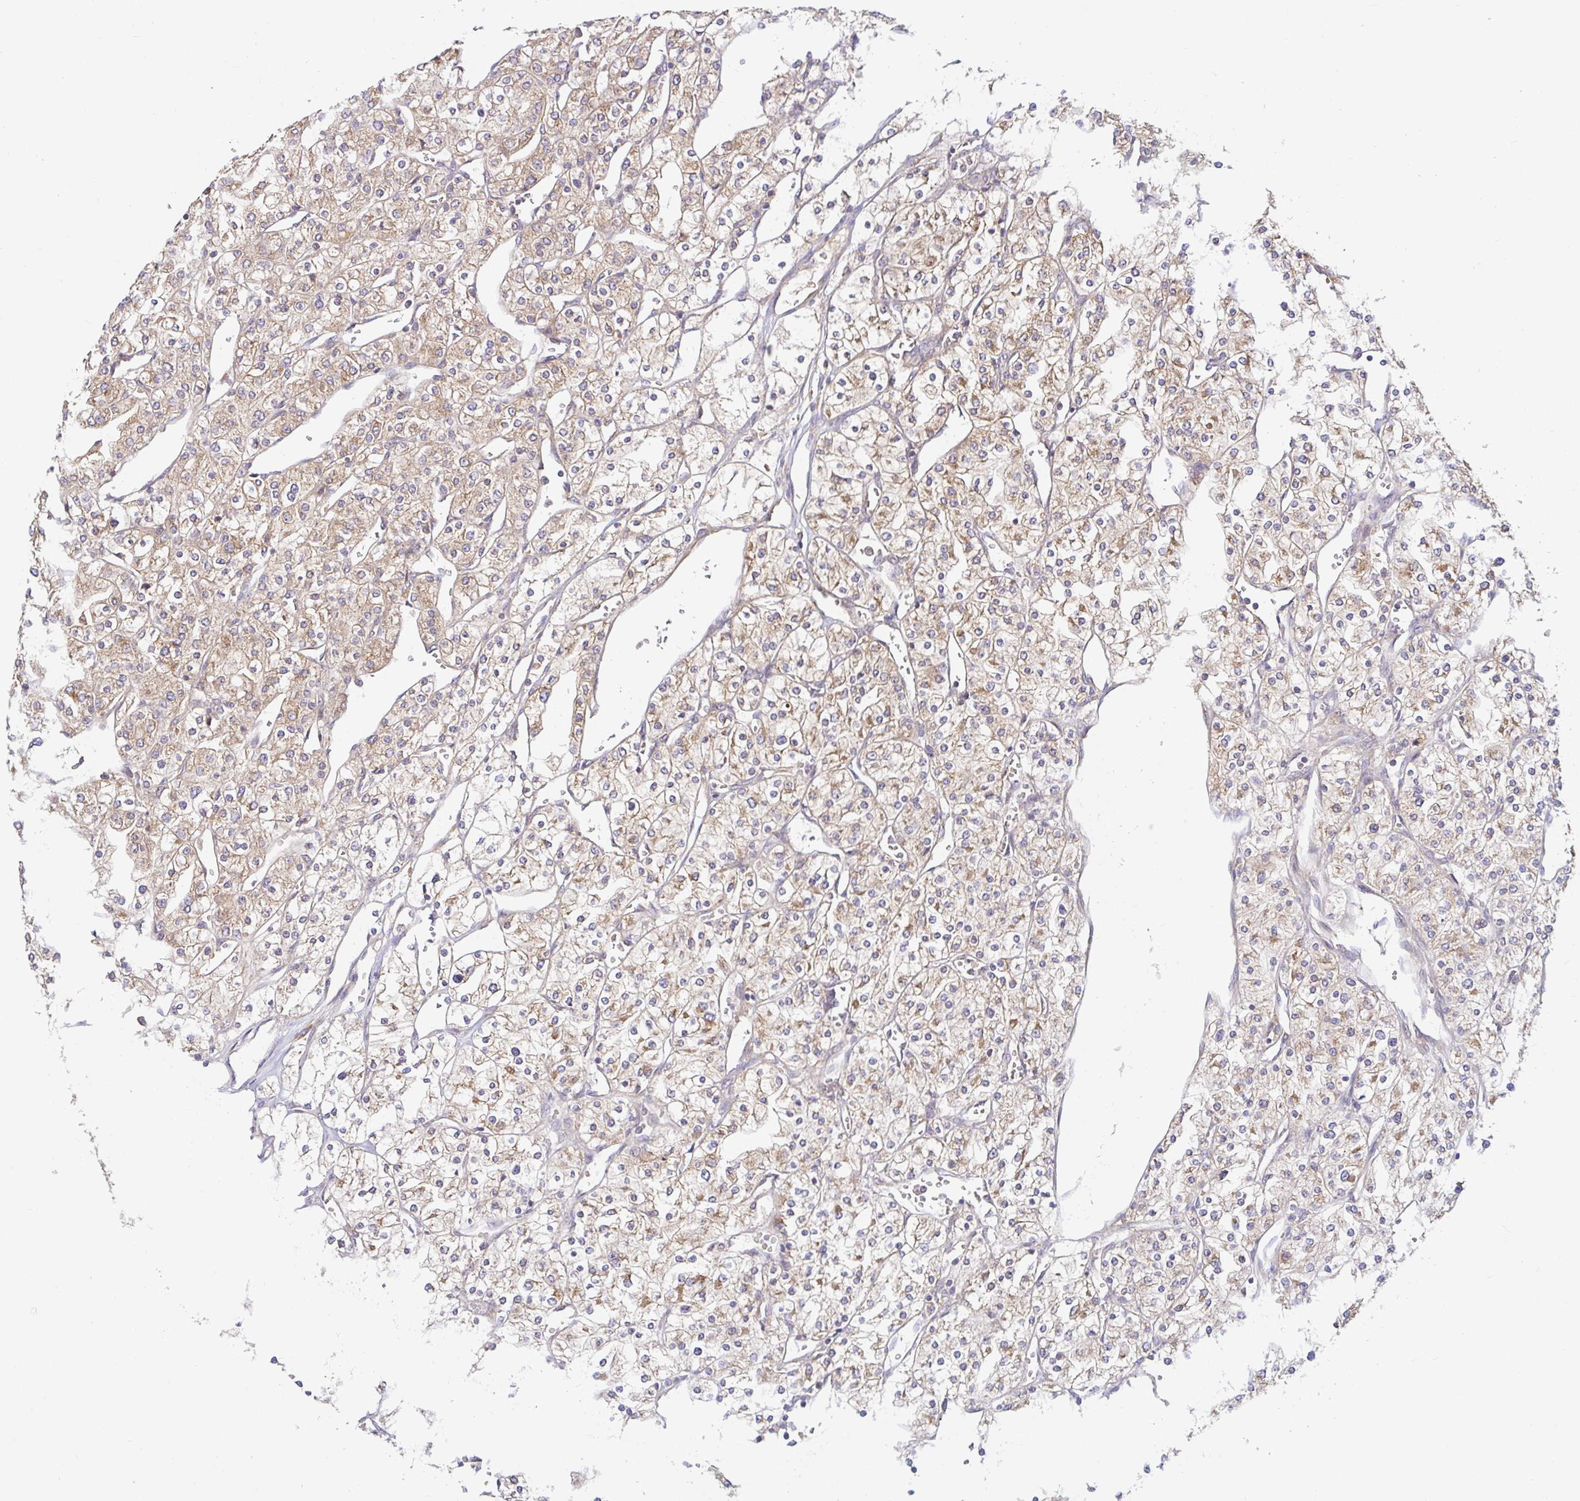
{"staining": {"intensity": "moderate", "quantity": ">75%", "location": "cytoplasmic/membranous"}, "tissue": "renal cancer", "cell_type": "Tumor cells", "image_type": "cancer", "snomed": [{"axis": "morphology", "description": "Adenocarcinoma, NOS"}, {"axis": "topography", "description": "Kidney"}], "caption": "An image of renal cancer stained for a protein demonstrates moderate cytoplasmic/membranous brown staining in tumor cells. (Stains: DAB (3,3'-diaminobenzidine) in brown, nuclei in blue, Microscopy: brightfield microscopy at high magnification).", "gene": "LARP1", "patient": {"sex": "male", "age": 80}}